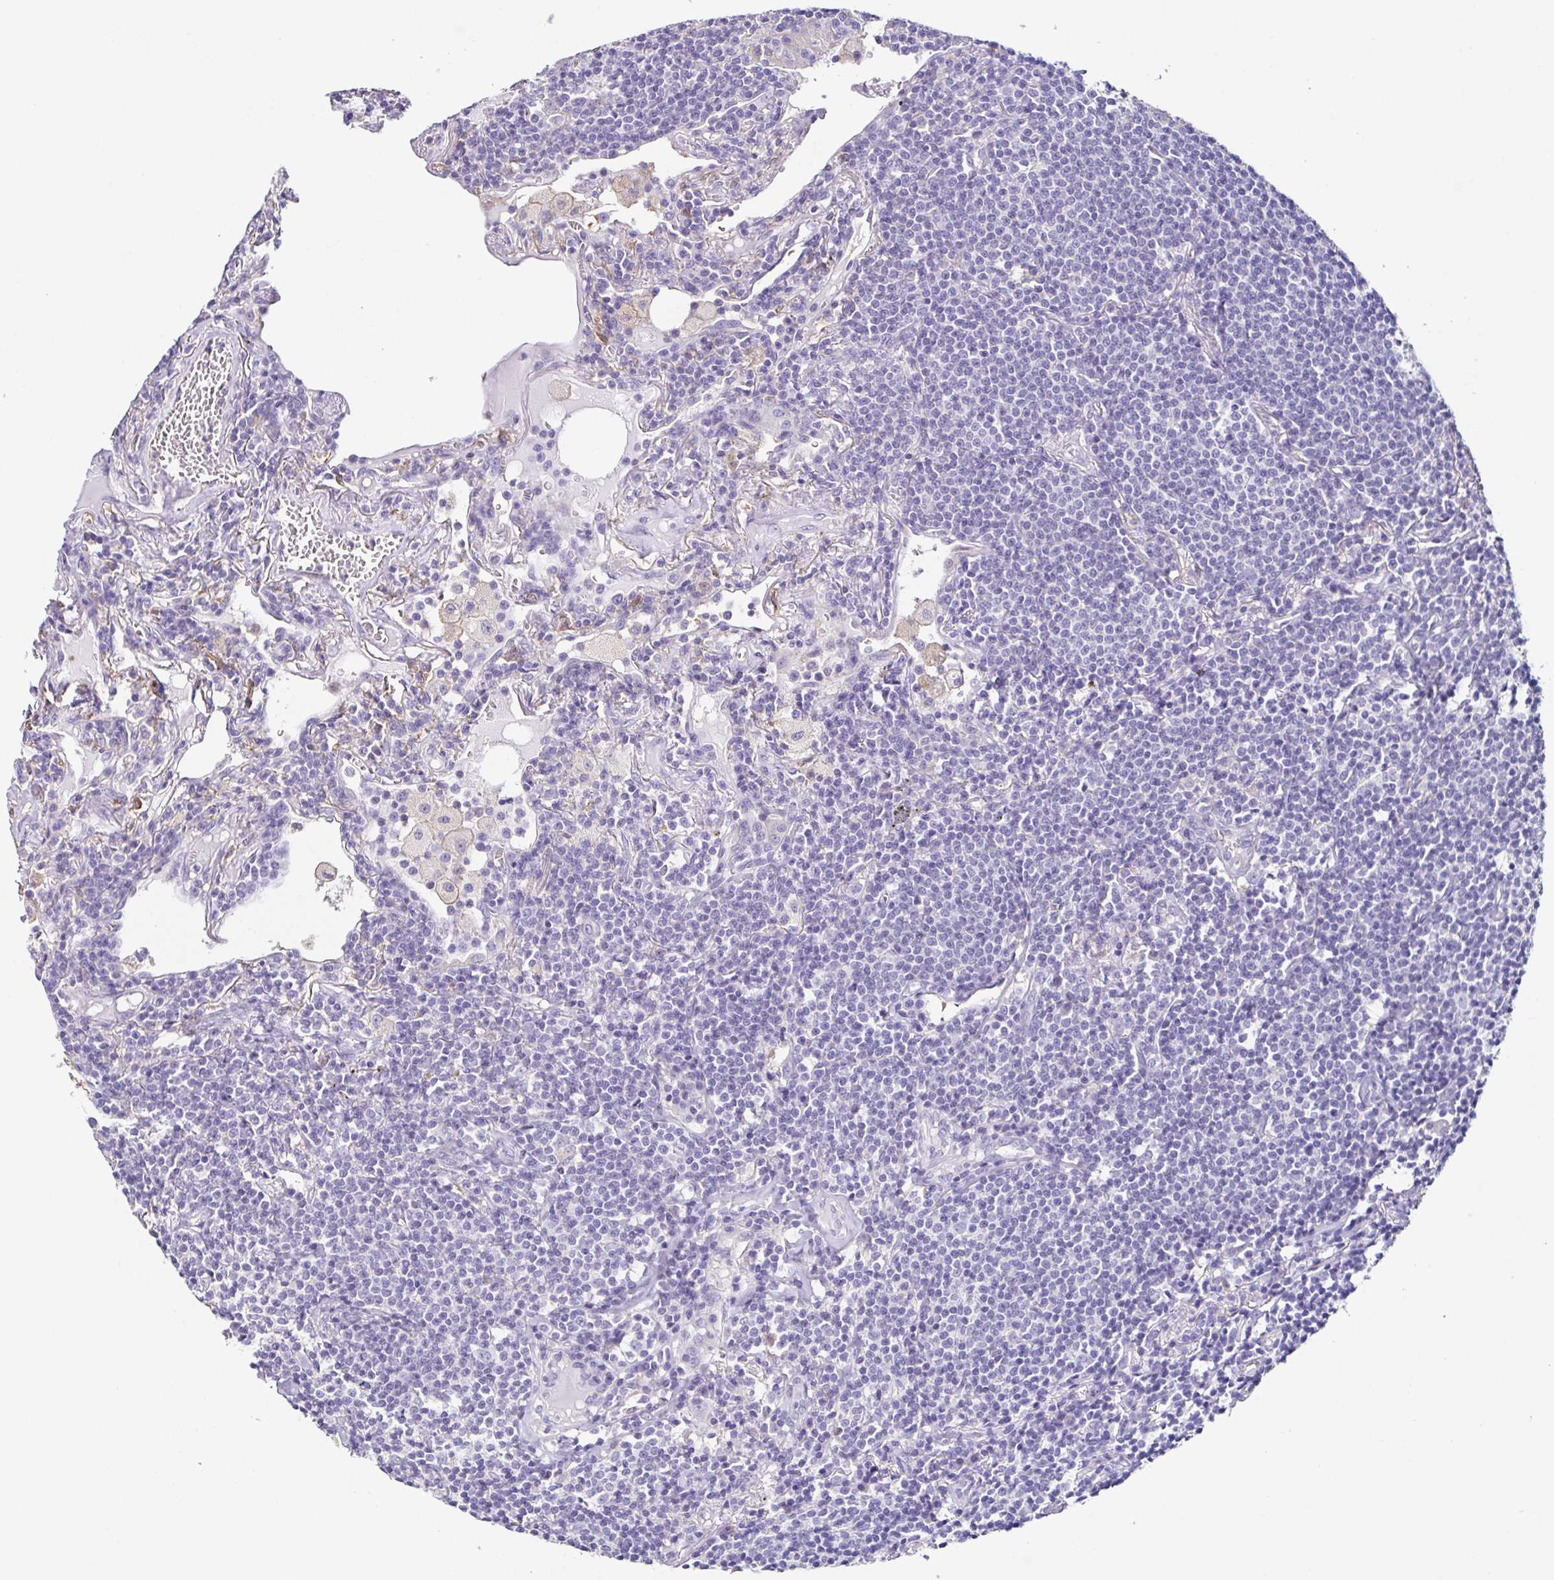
{"staining": {"intensity": "negative", "quantity": "none", "location": "none"}, "tissue": "lymphoma", "cell_type": "Tumor cells", "image_type": "cancer", "snomed": [{"axis": "morphology", "description": "Malignant lymphoma, non-Hodgkin's type, Low grade"}, {"axis": "topography", "description": "Lung"}], "caption": "Low-grade malignant lymphoma, non-Hodgkin's type stained for a protein using IHC demonstrates no positivity tumor cells.", "gene": "ANXA10", "patient": {"sex": "female", "age": 71}}